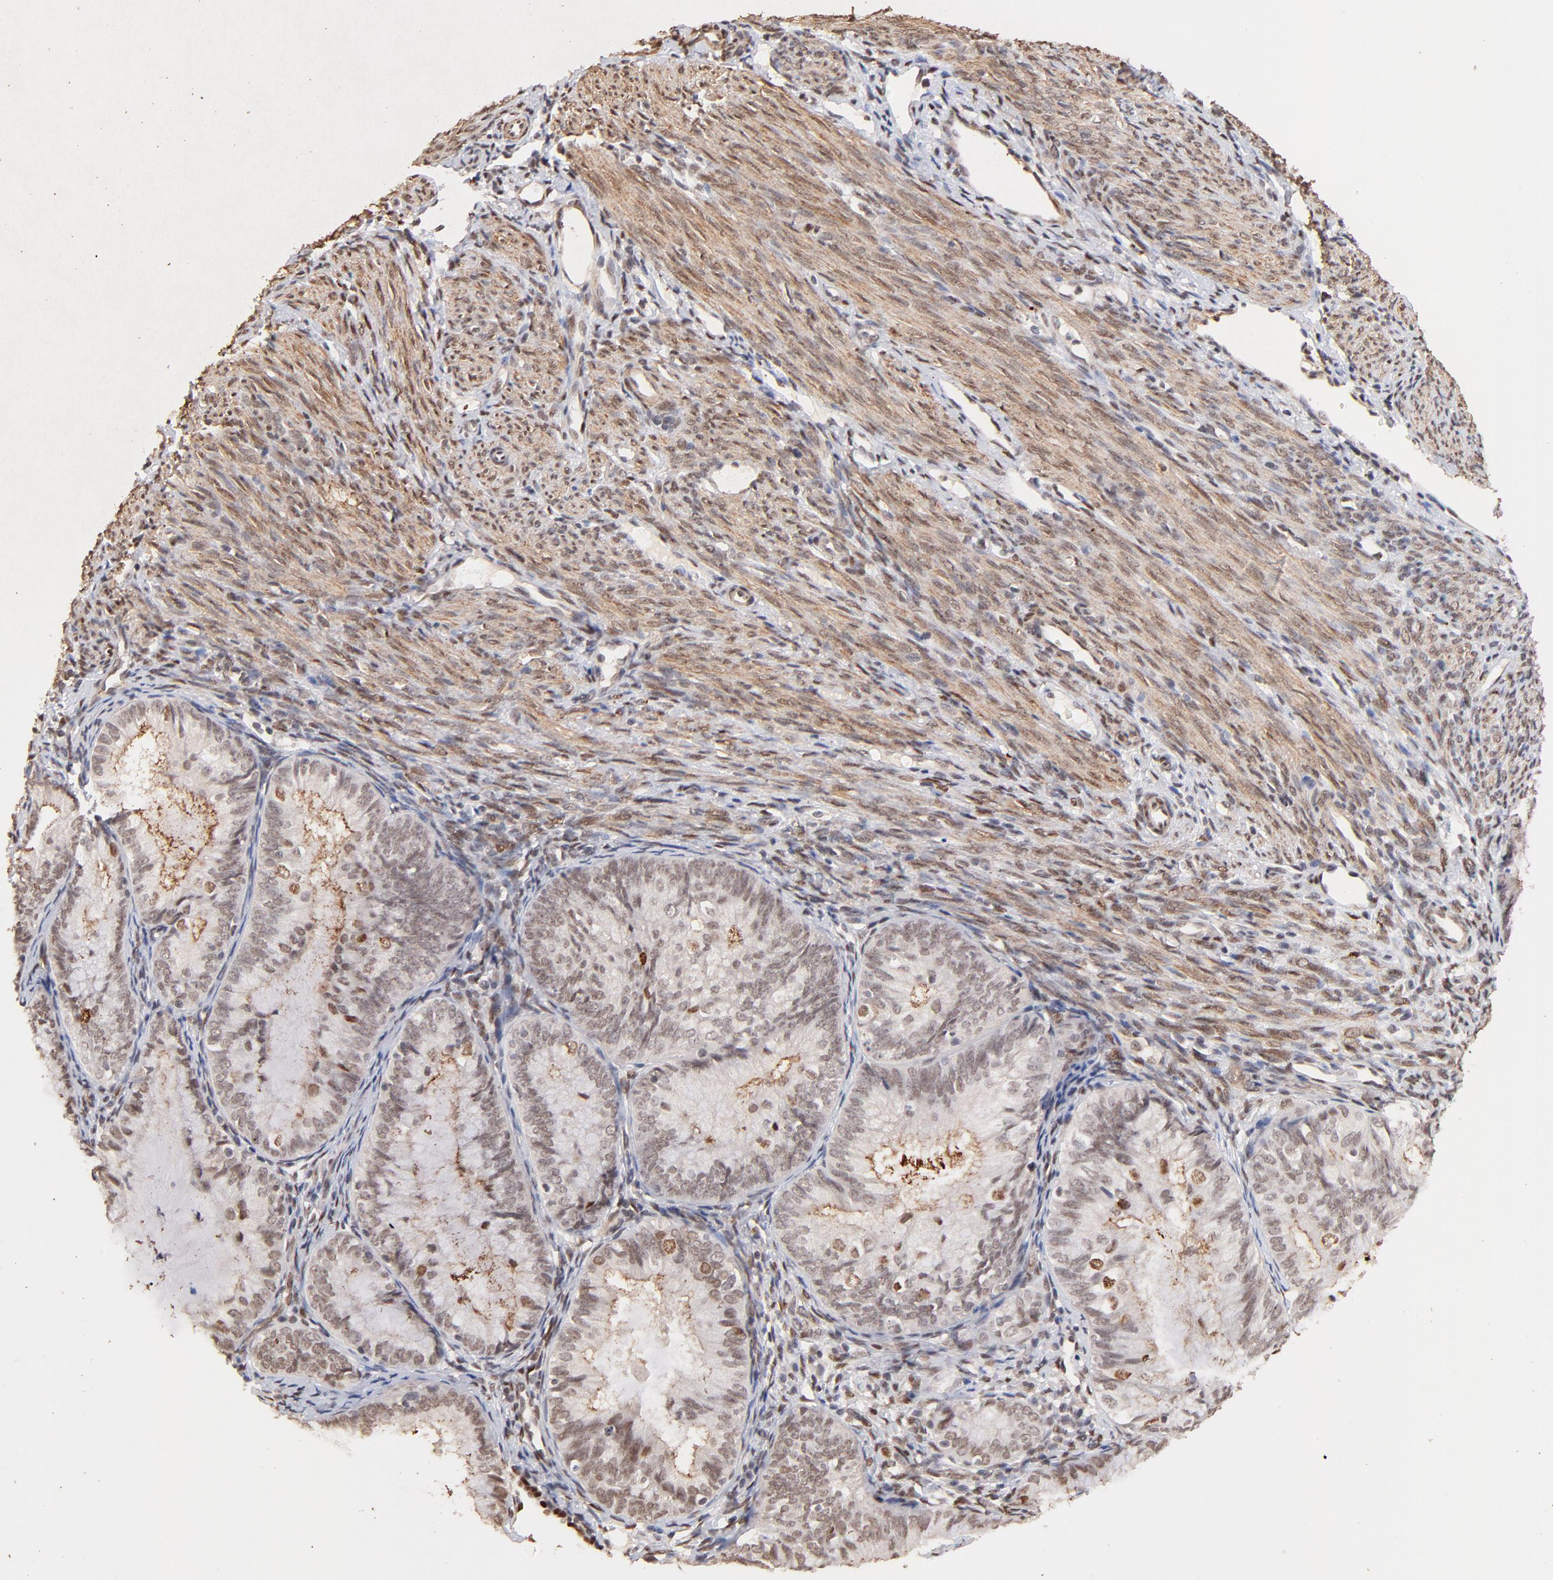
{"staining": {"intensity": "weak", "quantity": ">75%", "location": "cytoplasmic/membranous,nuclear"}, "tissue": "endometrial cancer", "cell_type": "Tumor cells", "image_type": "cancer", "snomed": [{"axis": "morphology", "description": "Adenocarcinoma, NOS"}, {"axis": "topography", "description": "Endometrium"}], "caption": "Adenocarcinoma (endometrial) stained with a brown dye displays weak cytoplasmic/membranous and nuclear positive staining in about >75% of tumor cells.", "gene": "ZFP92", "patient": {"sex": "female", "age": 66}}